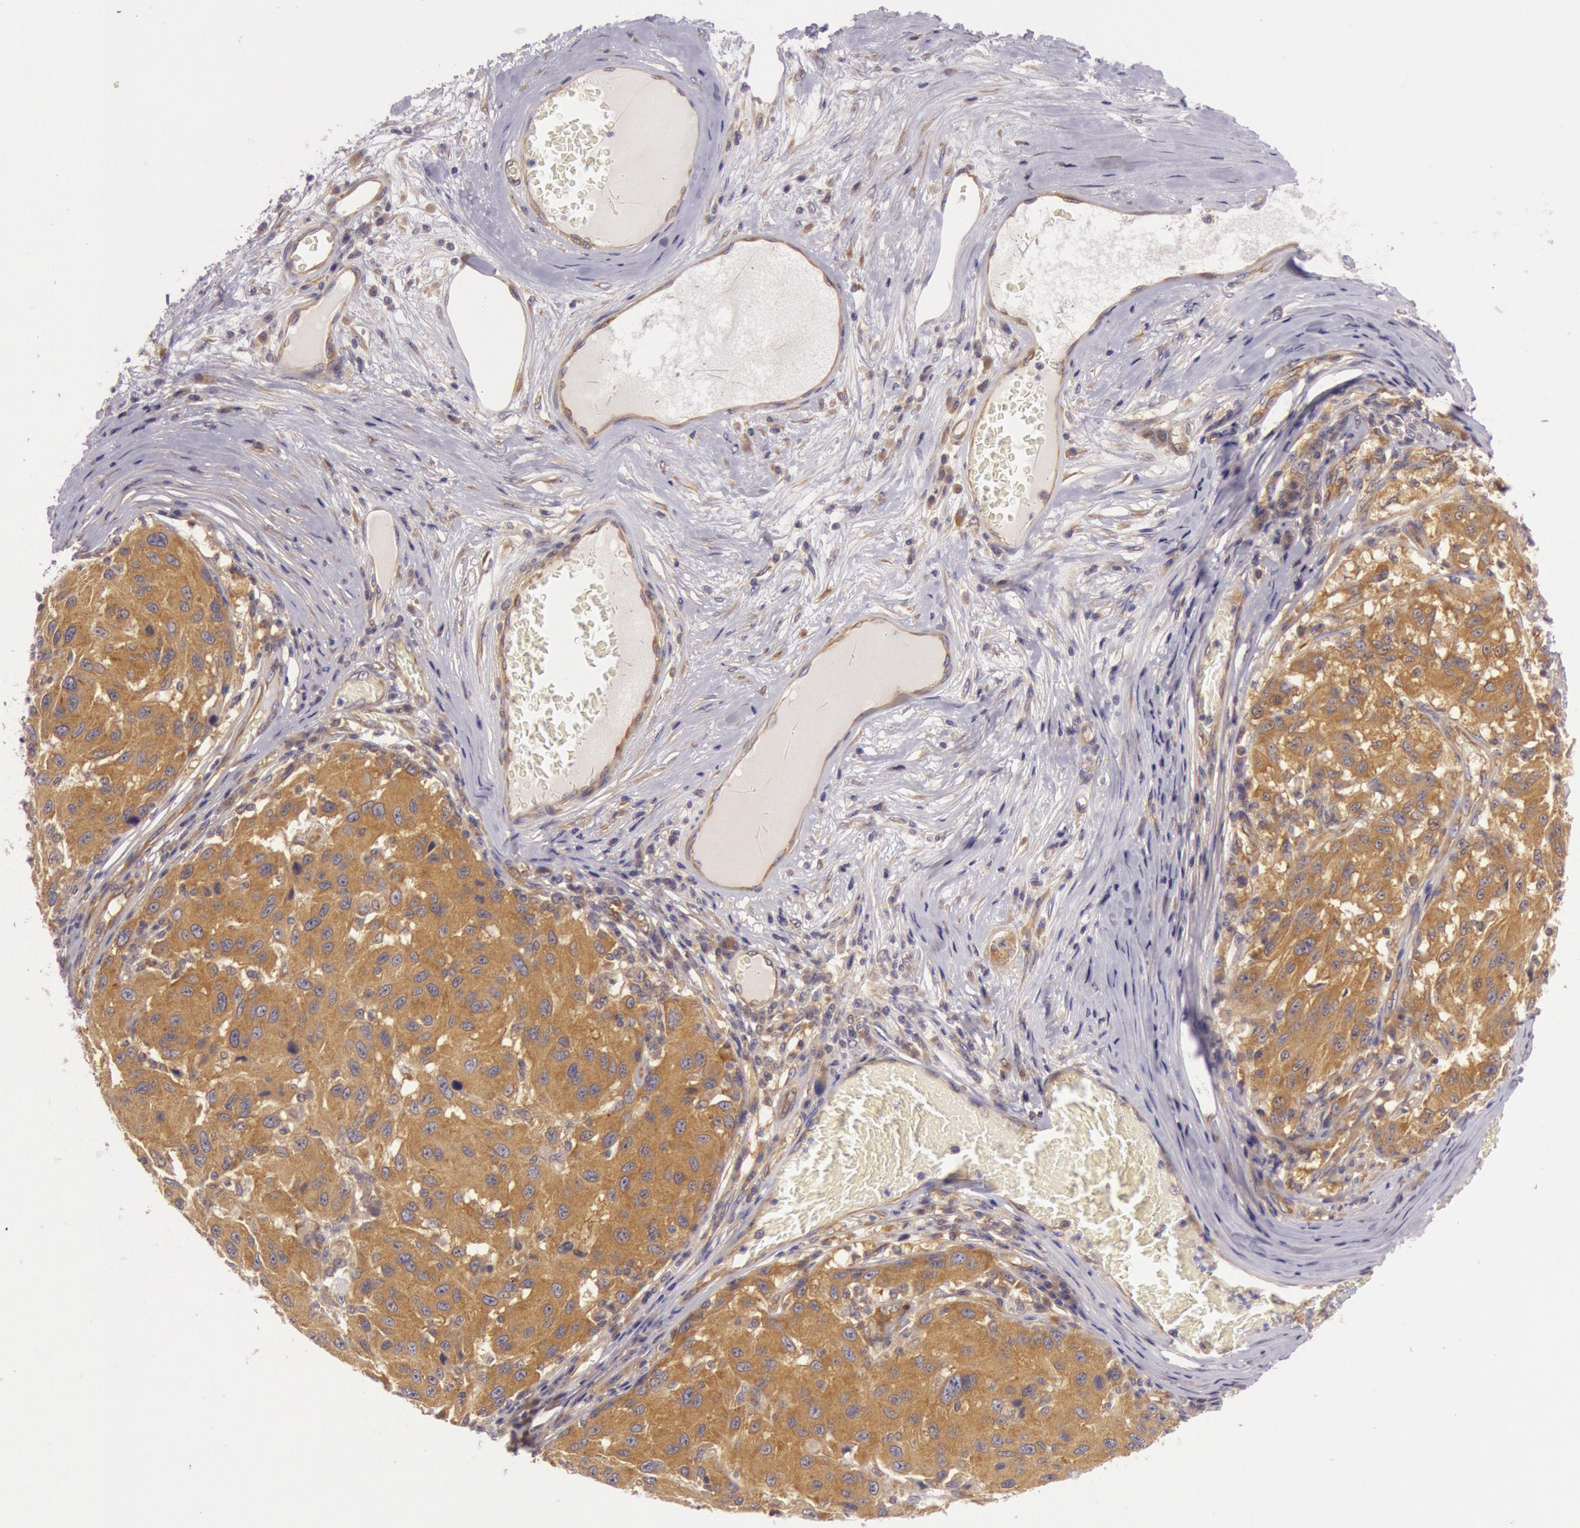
{"staining": {"intensity": "moderate", "quantity": ">75%", "location": "cytoplasmic/membranous"}, "tissue": "melanoma", "cell_type": "Tumor cells", "image_type": "cancer", "snomed": [{"axis": "morphology", "description": "Malignant melanoma, NOS"}, {"axis": "topography", "description": "Skin"}], "caption": "Immunohistochemistry image of malignant melanoma stained for a protein (brown), which displays medium levels of moderate cytoplasmic/membranous staining in approximately >75% of tumor cells.", "gene": "CHUK", "patient": {"sex": "female", "age": 77}}